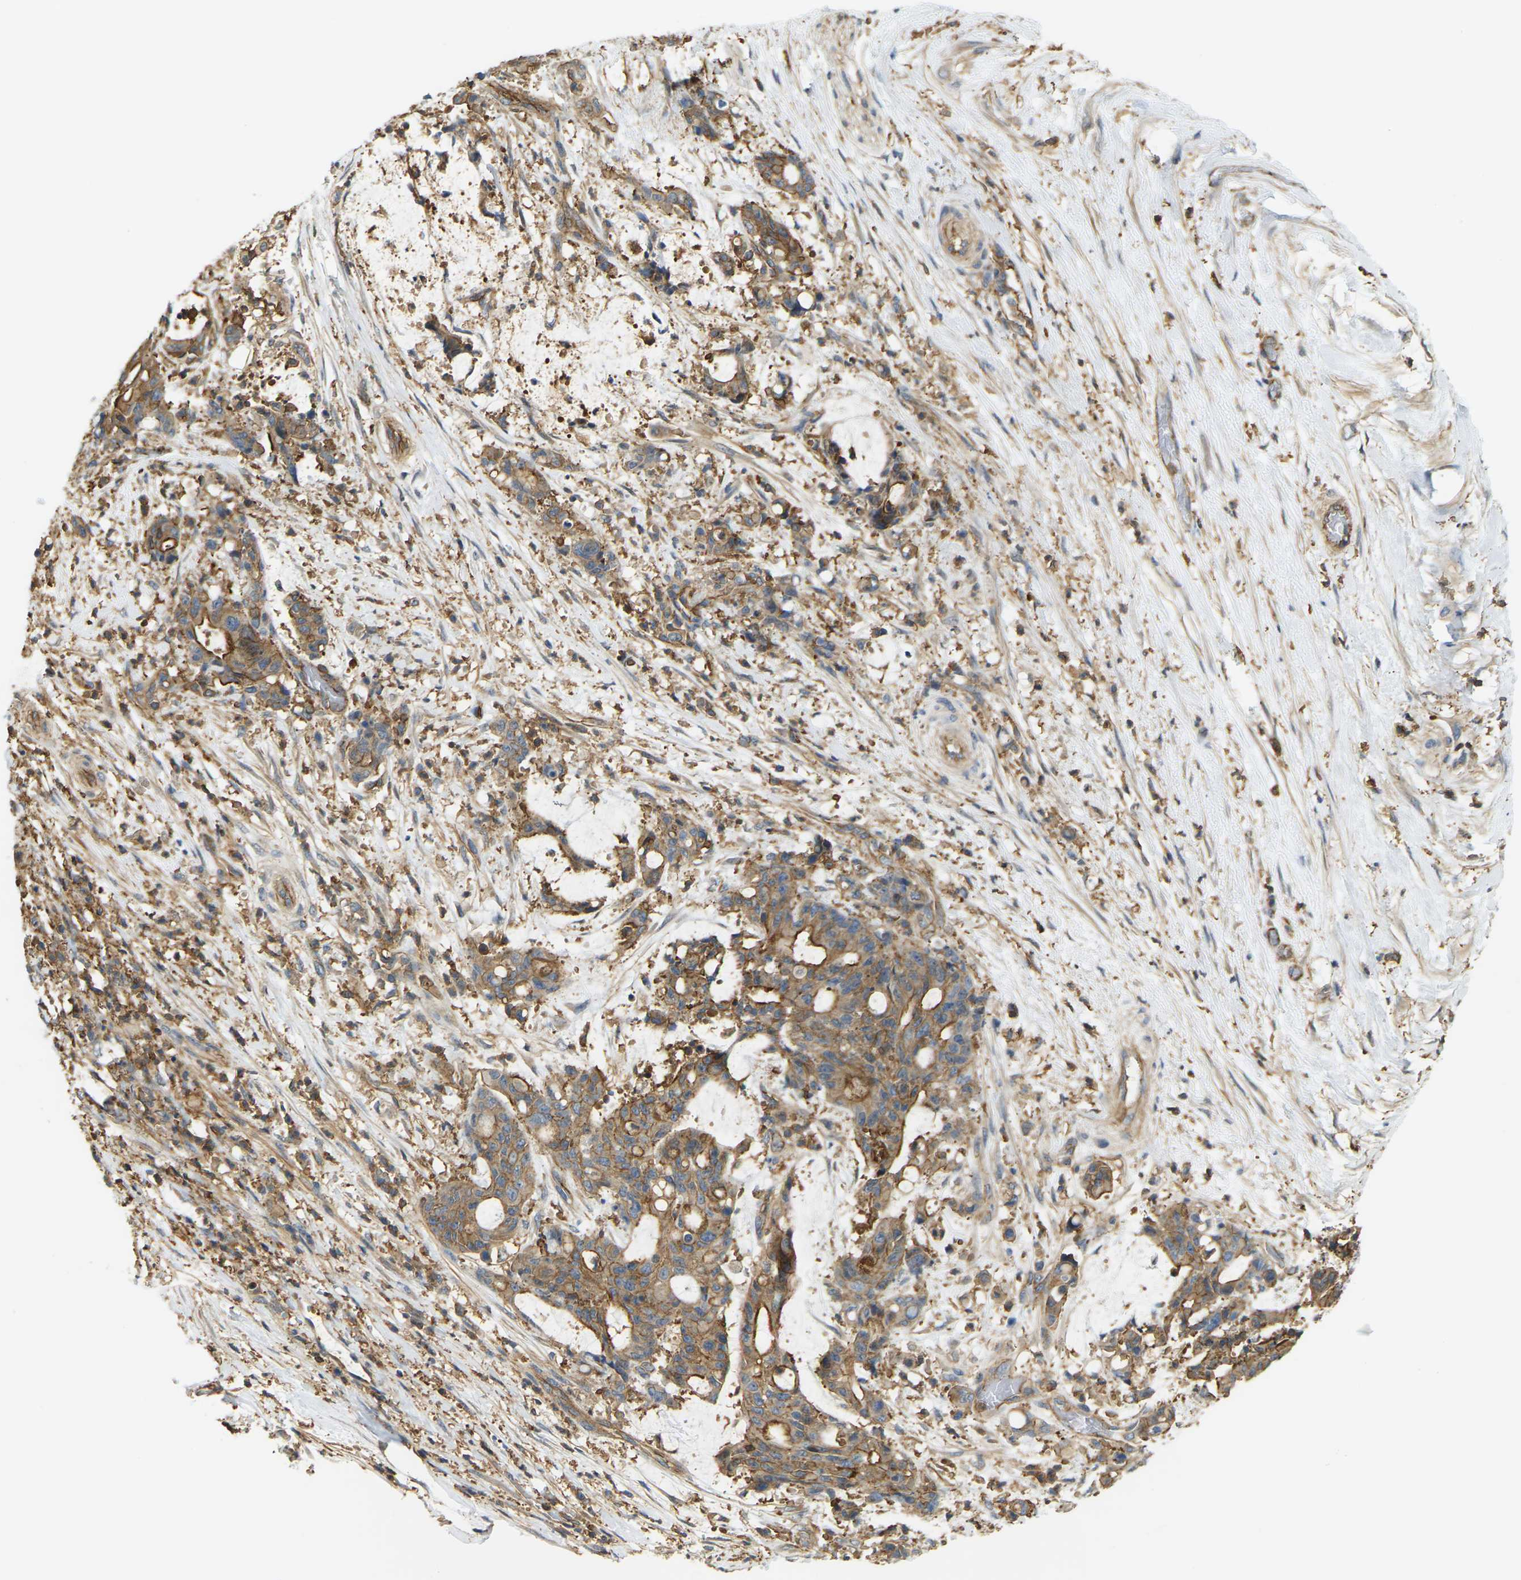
{"staining": {"intensity": "moderate", "quantity": ">75%", "location": "cytoplasmic/membranous"}, "tissue": "liver cancer", "cell_type": "Tumor cells", "image_type": "cancer", "snomed": [{"axis": "morphology", "description": "Normal tissue, NOS"}, {"axis": "morphology", "description": "Cholangiocarcinoma"}, {"axis": "topography", "description": "Liver"}, {"axis": "topography", "description": "Peripheral nerve tissue"}], "caption": "High-magnification brightfield microscopy of liver cholangiocarcinoma stained with DAB (brown) and counterstained with hematoxylin (blue). tumor cells exhibit moderate cytoplasmic/membranous expression is seen in approximately>75% of cells.", "gene": "IQGAP1", "patient": {"sex": "female", "age": 73}}